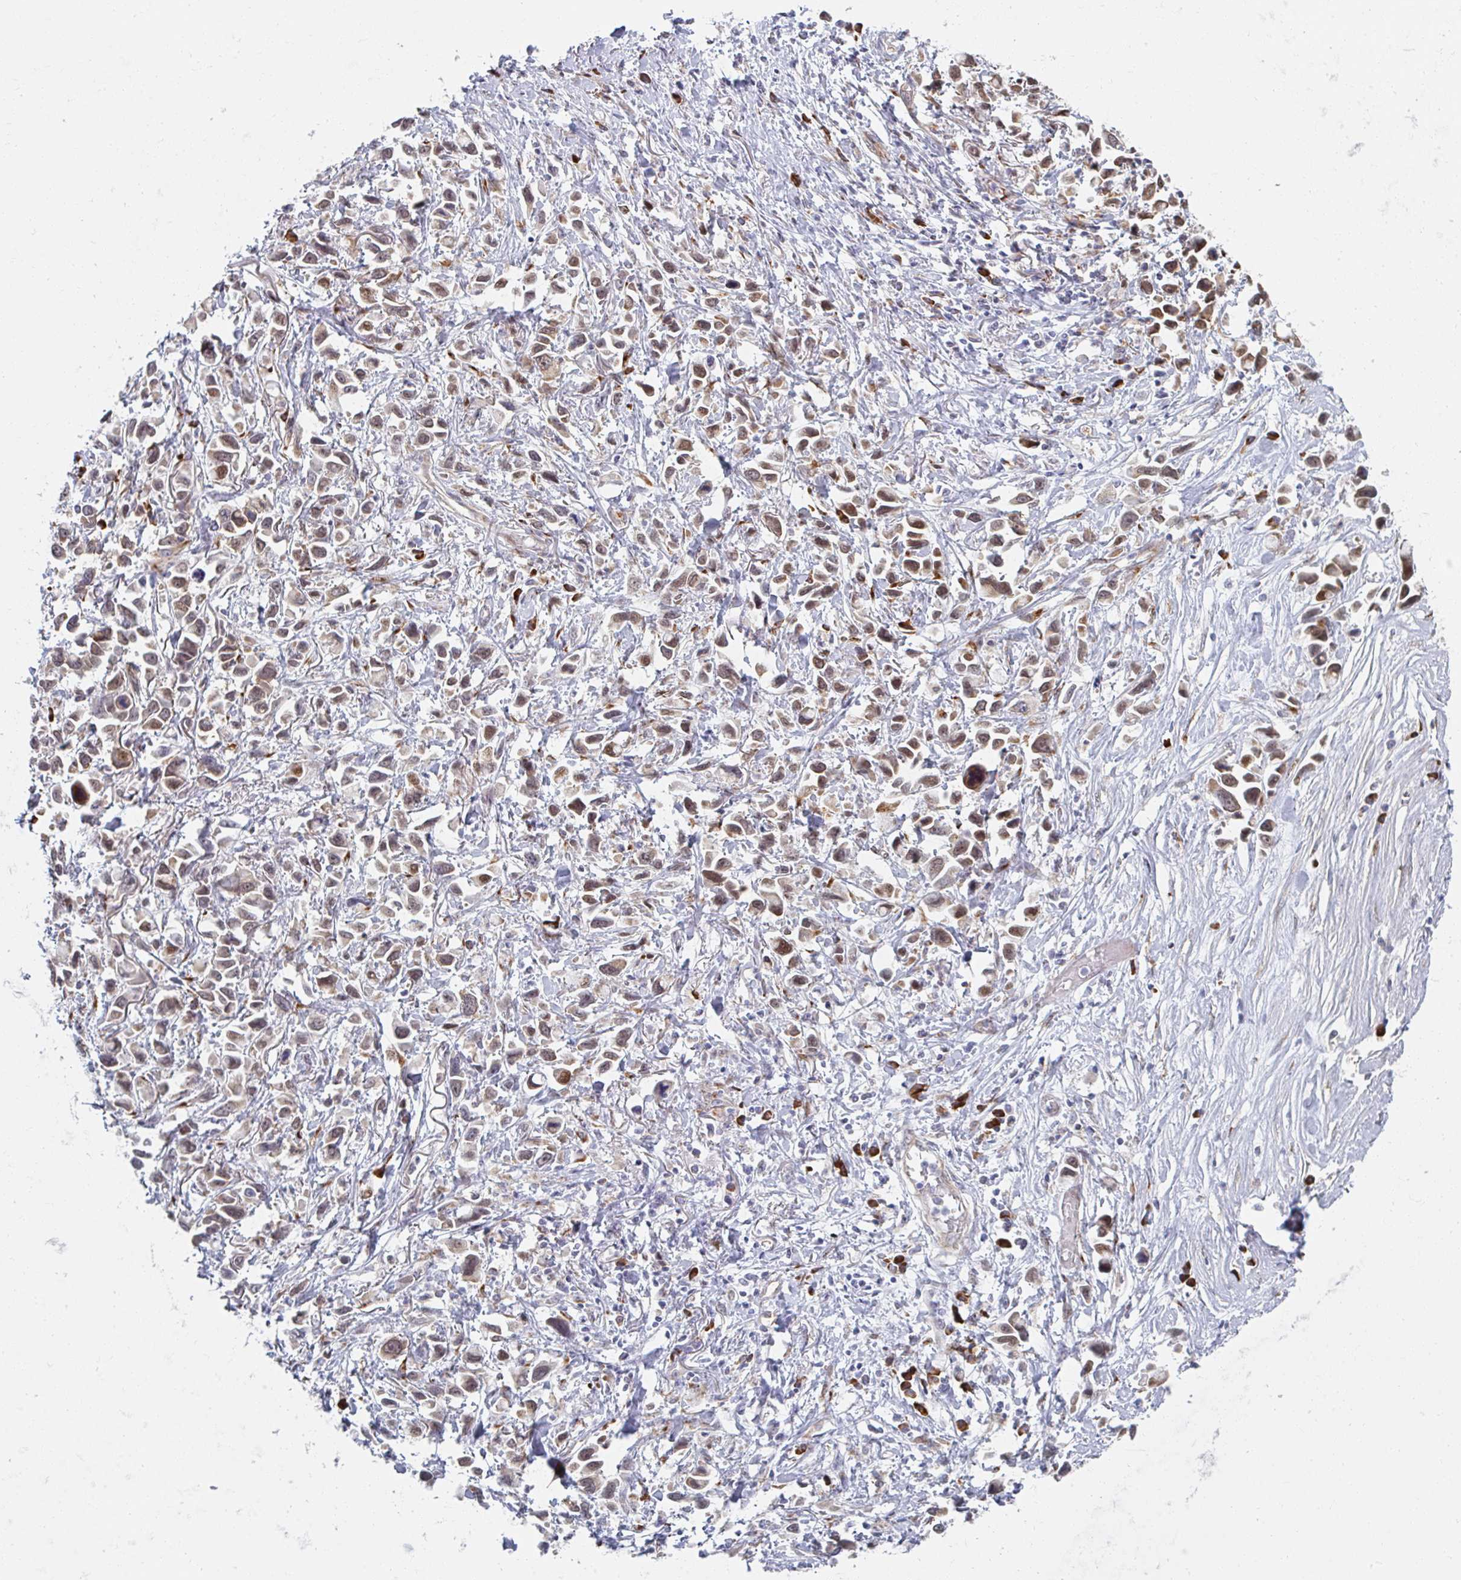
{"staining": {"intensity": "weak", "quantity": ">75%", "location": "cytoplasmic/membranous,nuclear"}, "tissue": "stomach cancer", "cell_type": "Tumor cells", "image_type": "cancer", "snomed": [{"axis": "morphology", "description": "Adenocarcinoma, NOS"}, {"axis": "topography", "description": "Stomach"}], "caption": "Protein staining displays weak cytoplasmic/membranous and nuclear expression in about >75% of tumor cells in adenocarcinoma (stomach).", "gene": "TRAPPC10", "patient": {"sex": "female", "age": 81}}